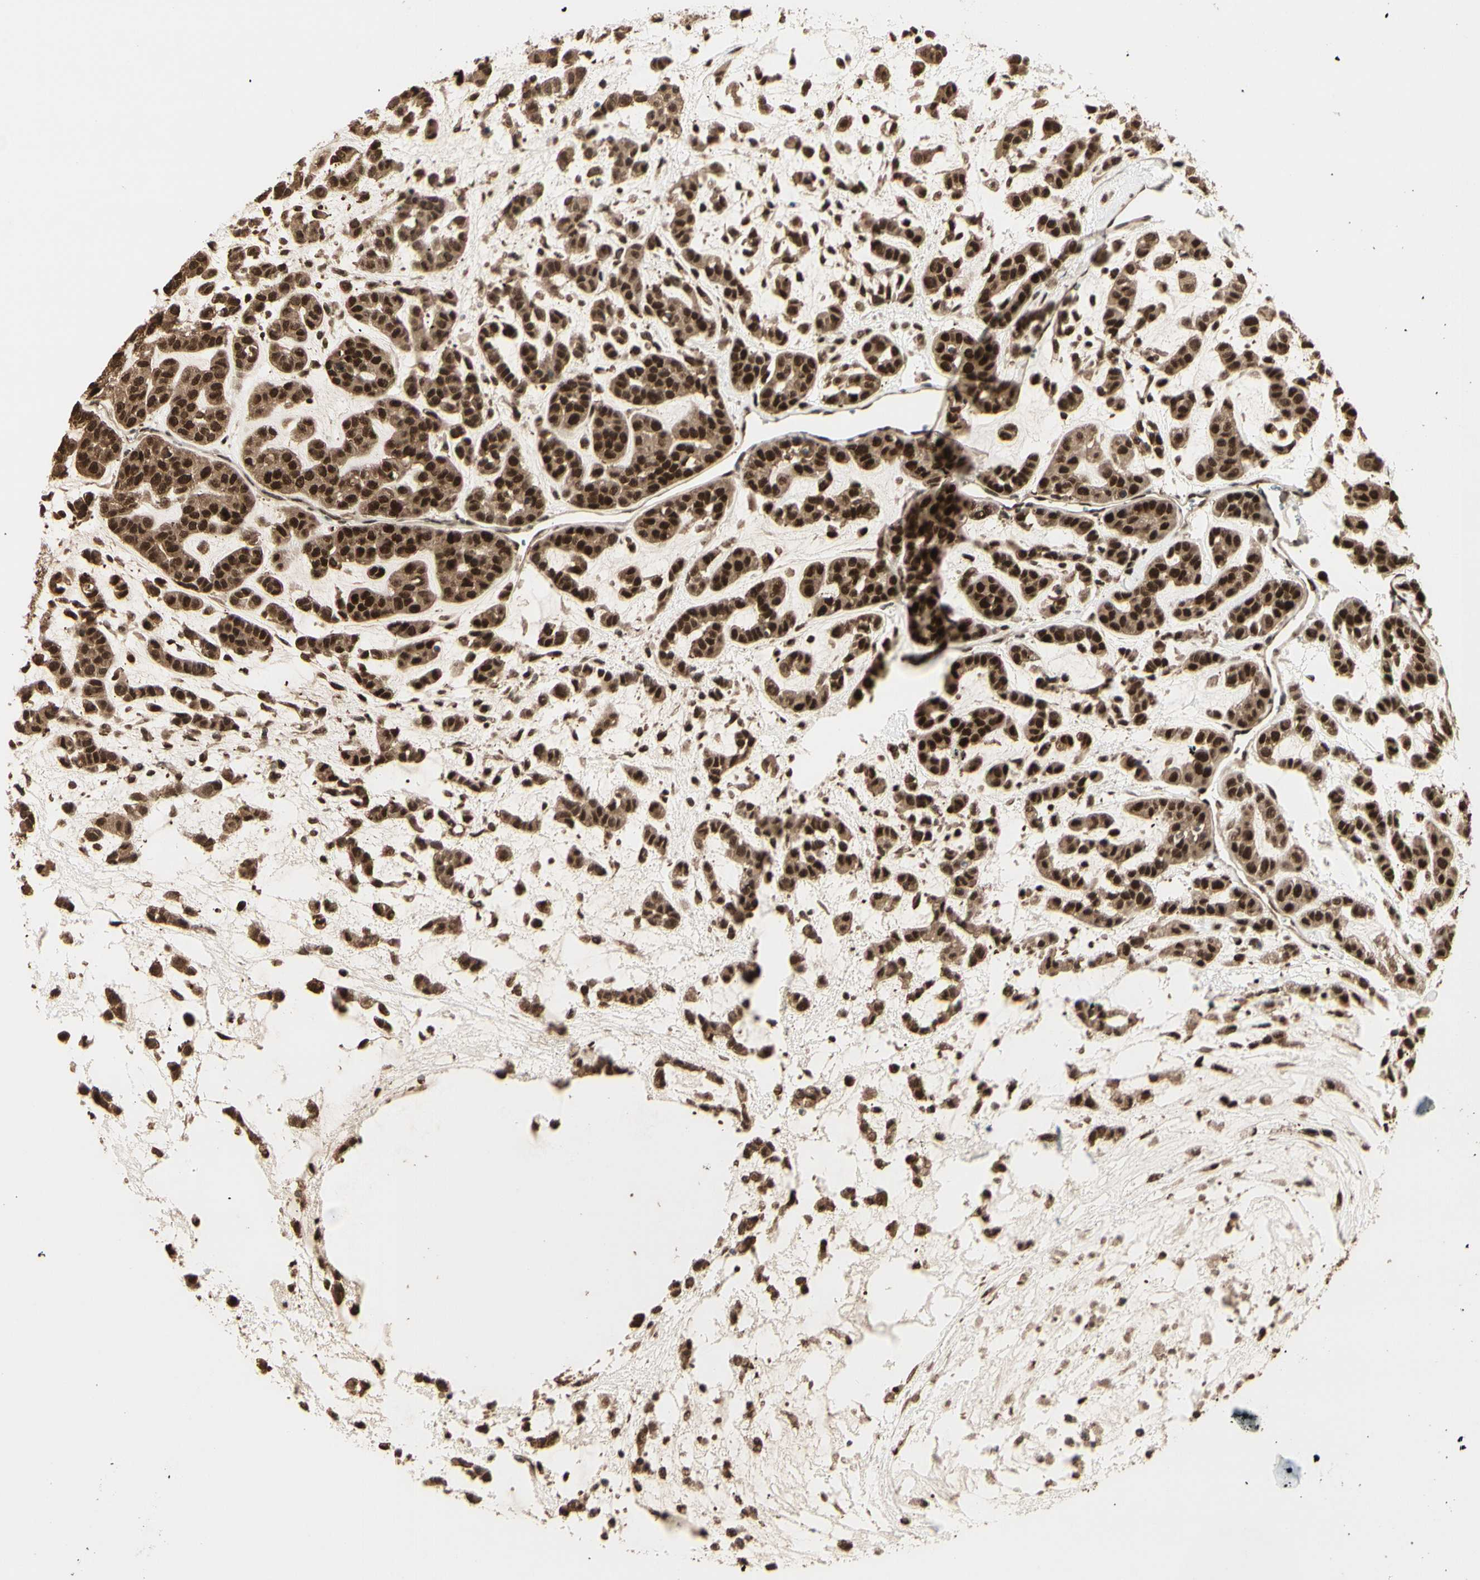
{"staining": {"intensity": "strong", "quantity": ">75%", "location": "cytoplasmic/membranous,nuclear"}, "tissue": "head and neck cancer", "cell_type": "Tumor cells", "image_type": "cancer", "snomed": [{"axis": "morphology", "description": "Adenocarcinoma, NOS"}, {"axis": "morphology", "description": "Adenoma, NOS"}, {"axis": "topography", "description": "Head-Neck"}], "caption": "A photomicrograph showing strong cytoplasmic/membranous and nuclear staining in about >75% of tumor cells in head and neck cancer, as visualized by brown immunohistochemical staining.", "gene": "HSF1", "patient": {"sex": "female", "age": 55}}